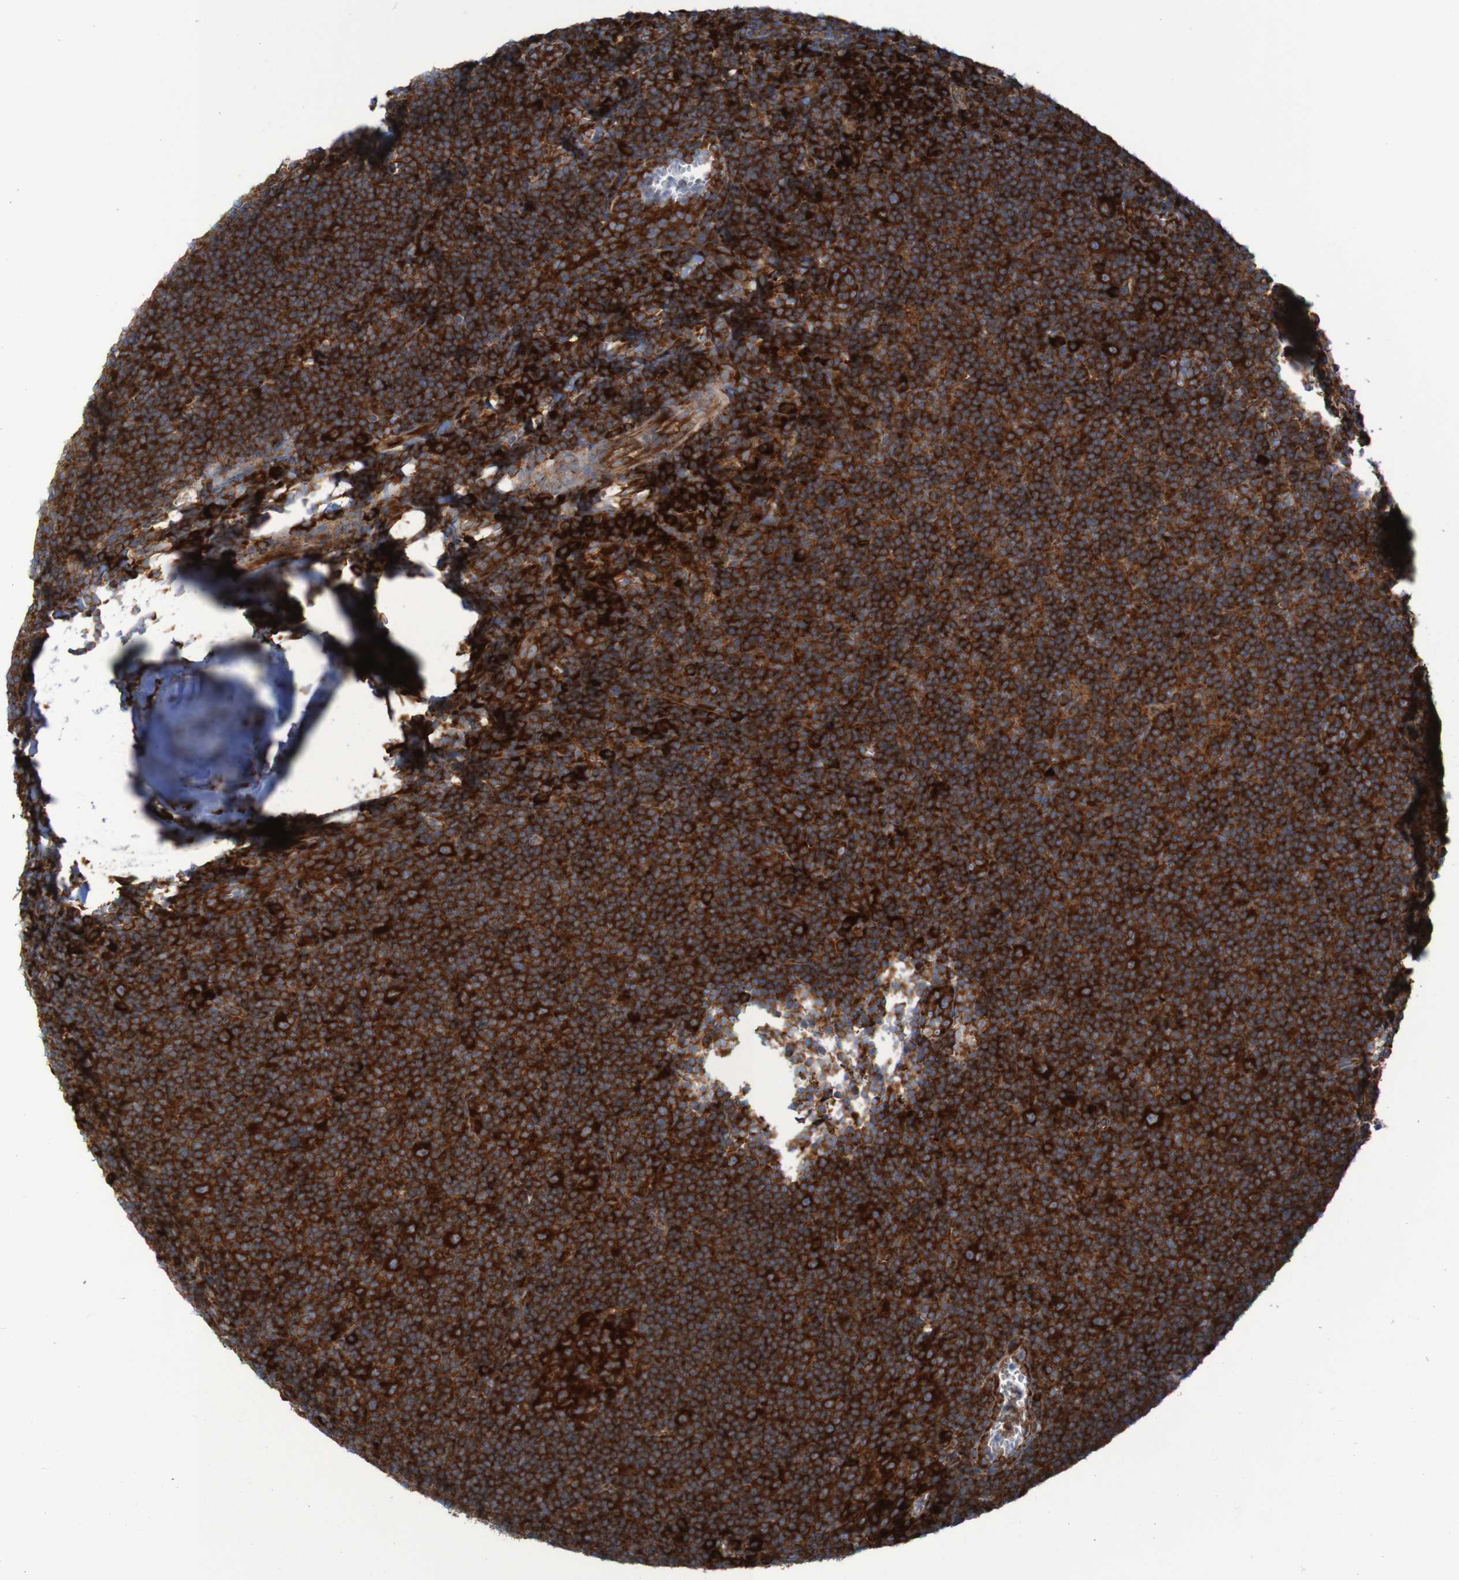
{"staining": {"intensity": "strong", "quantity": ">75%", "location": "cytoplasmic/membranous"}, "tissue": "tonsil", "cell_type": "Germinal center cells", "image_type": "normal", "snomed": [{"axis": "morphology", "description": "Normal tissue, NOS"}, {"axis": "topography", "description": "Tonsil"}], "caption": "Immunohistochemical staining of benign tonsil reveals >75% levels of strong cytoplasmic/membranous protein positivity in about >75% of germinal center cells. (Stains: DAB (3,3'-diaminobenzidine) in brown, nuclei in blue, Microscopy: brightfield microscopy at high magnification).", "gene": "RPL10", "patient": {"sex": "male", "age": 37}}